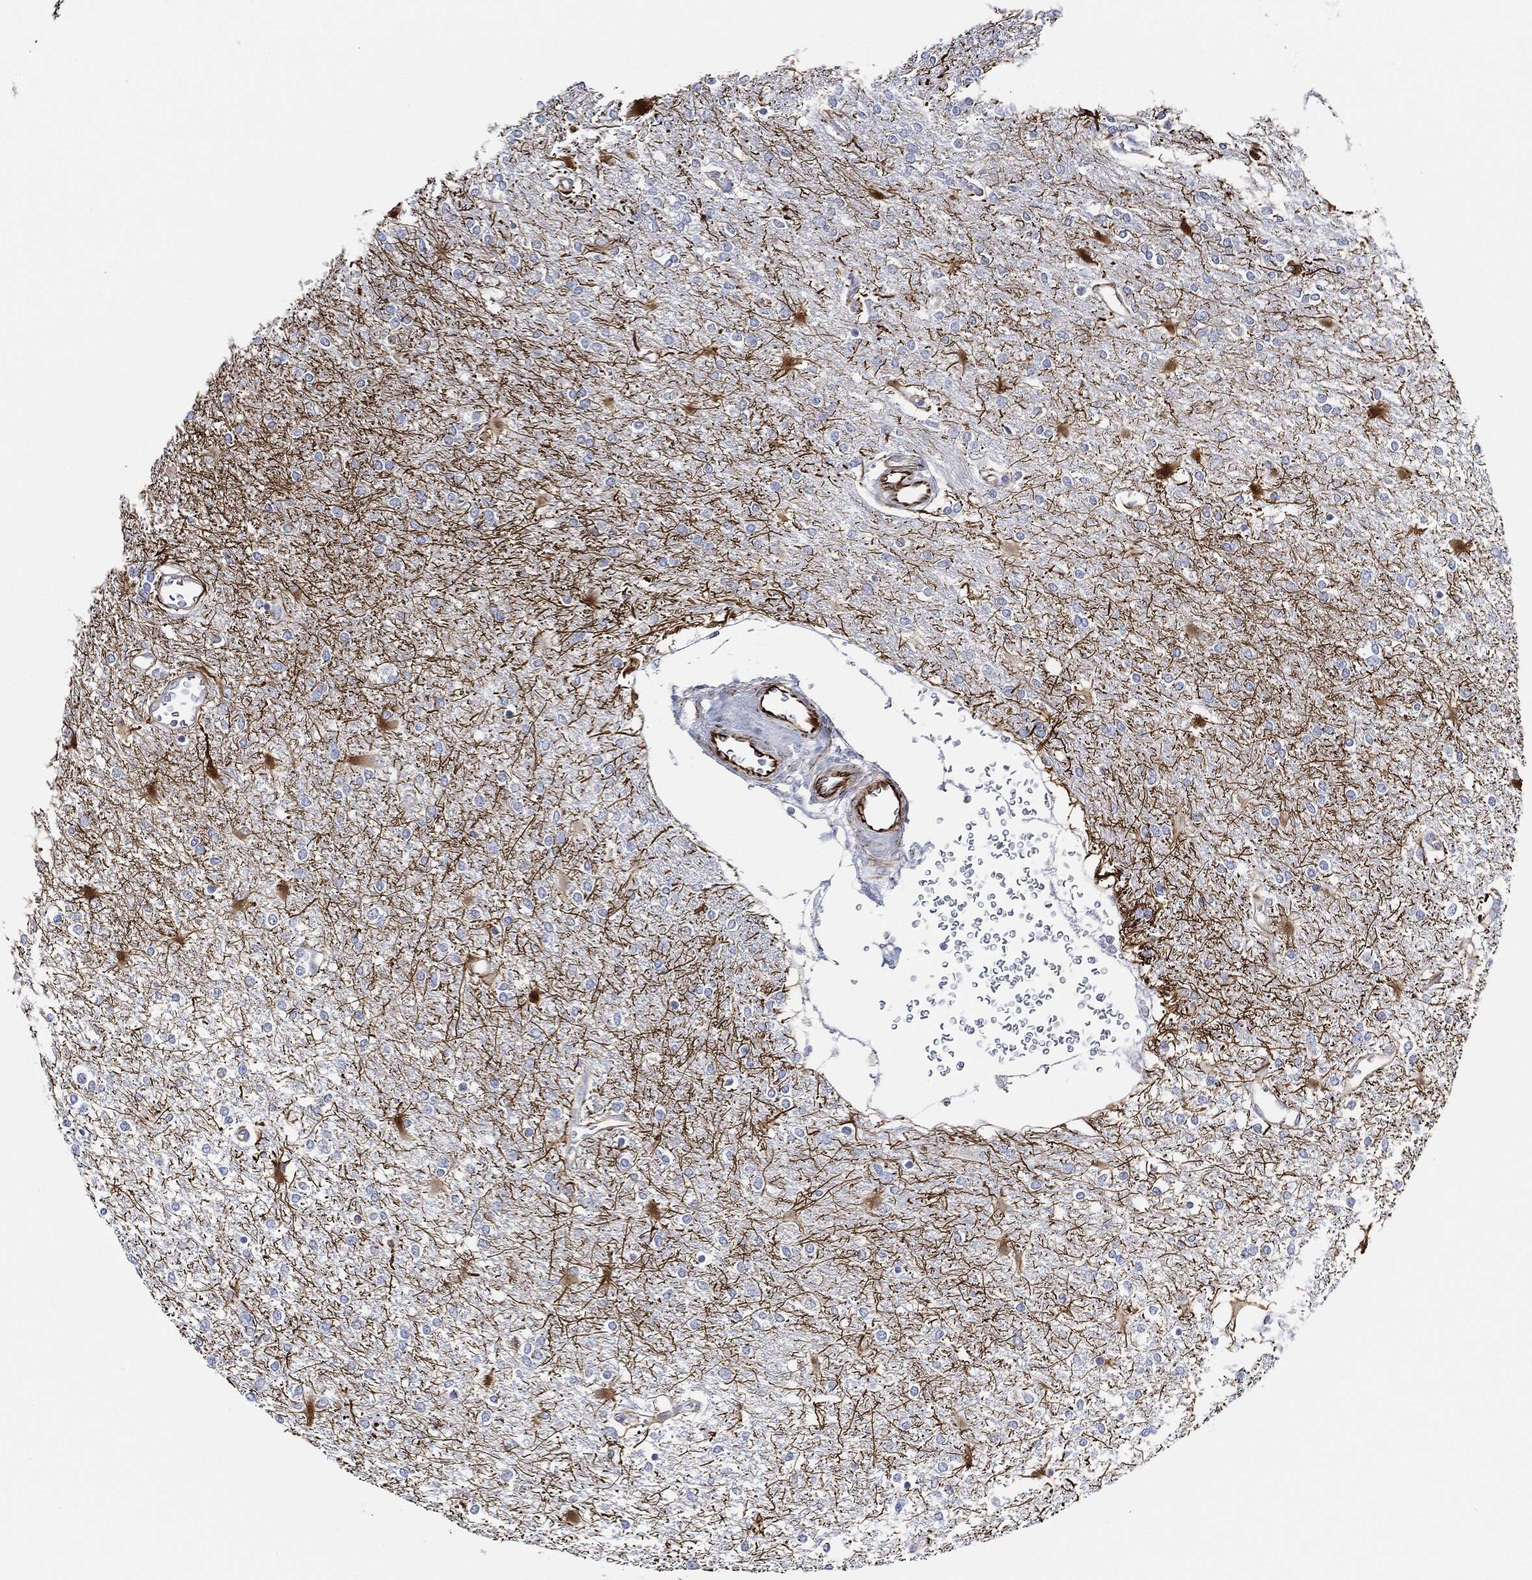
{"staining": {"intensity": "negative", "quantity": "none", "location": "none"}, "tissue": "glioma", "cell_type": "Tumor cells", "image_type": "cancer", "snomed": [{"axis": "morphology", "description": "Glioma, malignant, High grade"}, {"axis": "topography", "description": "Cerebral cortex"}], "caption": "There is no significant staining in tumor cells of malignant glioma (high-grade).", "gene": "THSD1", "patient": {"sex": "male", "age": 79}}